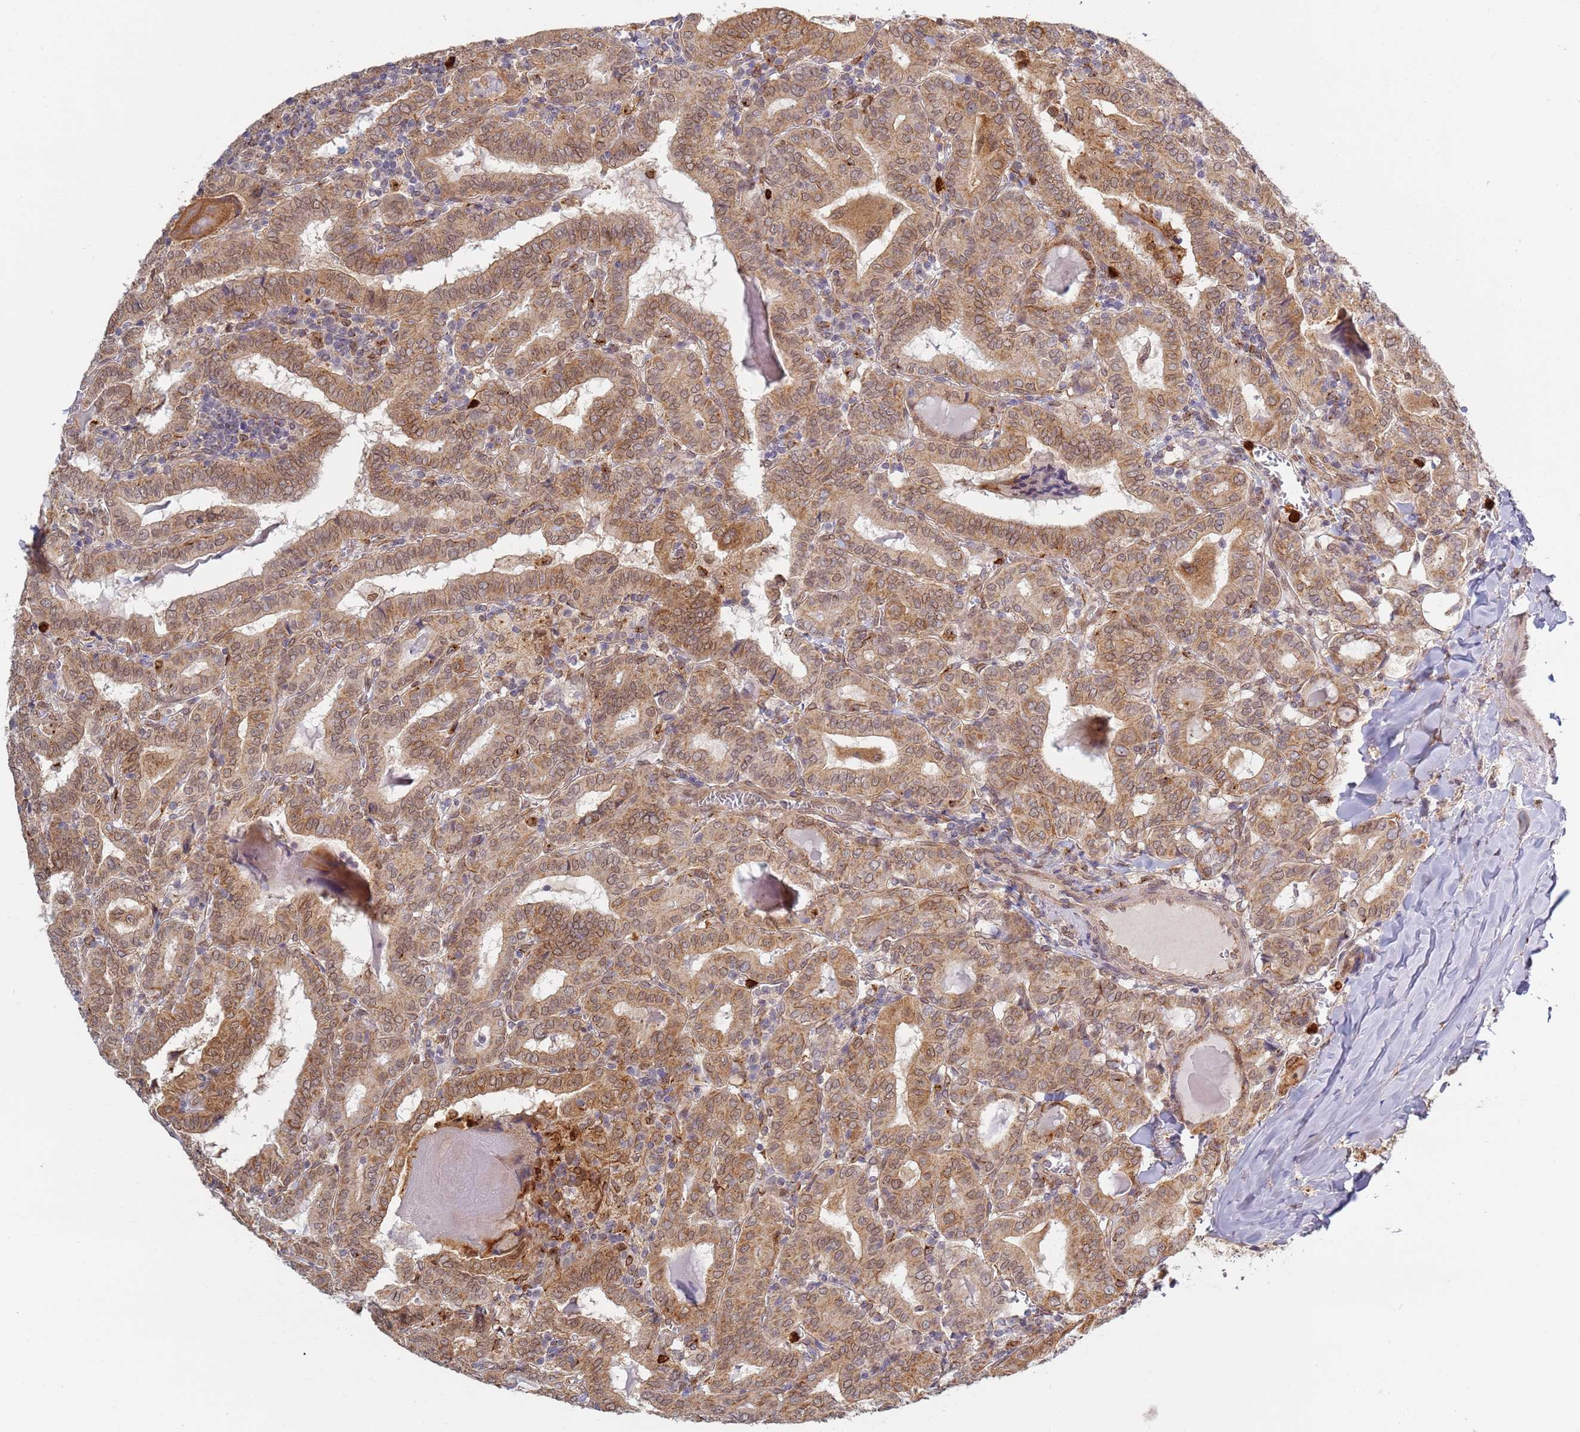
{"staining": {"intensity": "moderate", "quantity": ">75%", "location": "cytoplasmic/membranous,nuclear"}, "tissue": "thyroid cancer", "cell_type": "Tumor cells", "image_type": "cancer", "snomed": [{"axis": "morphology", "description": "Papillary adenocarcinoma, NOS"}, {"axis": "topography", "description": "Thyroid gland"}], "caption": "A photomicrograph showing moderate cytoplasmic/membranous and nuclear staining in approximately >75% of tumor cells in papillary adenocarcinoma (thyroid), as visualized by brown immunohistochemical staining.", "gene": "CEP170", "patient": {"sex": "female", "age": 72}}